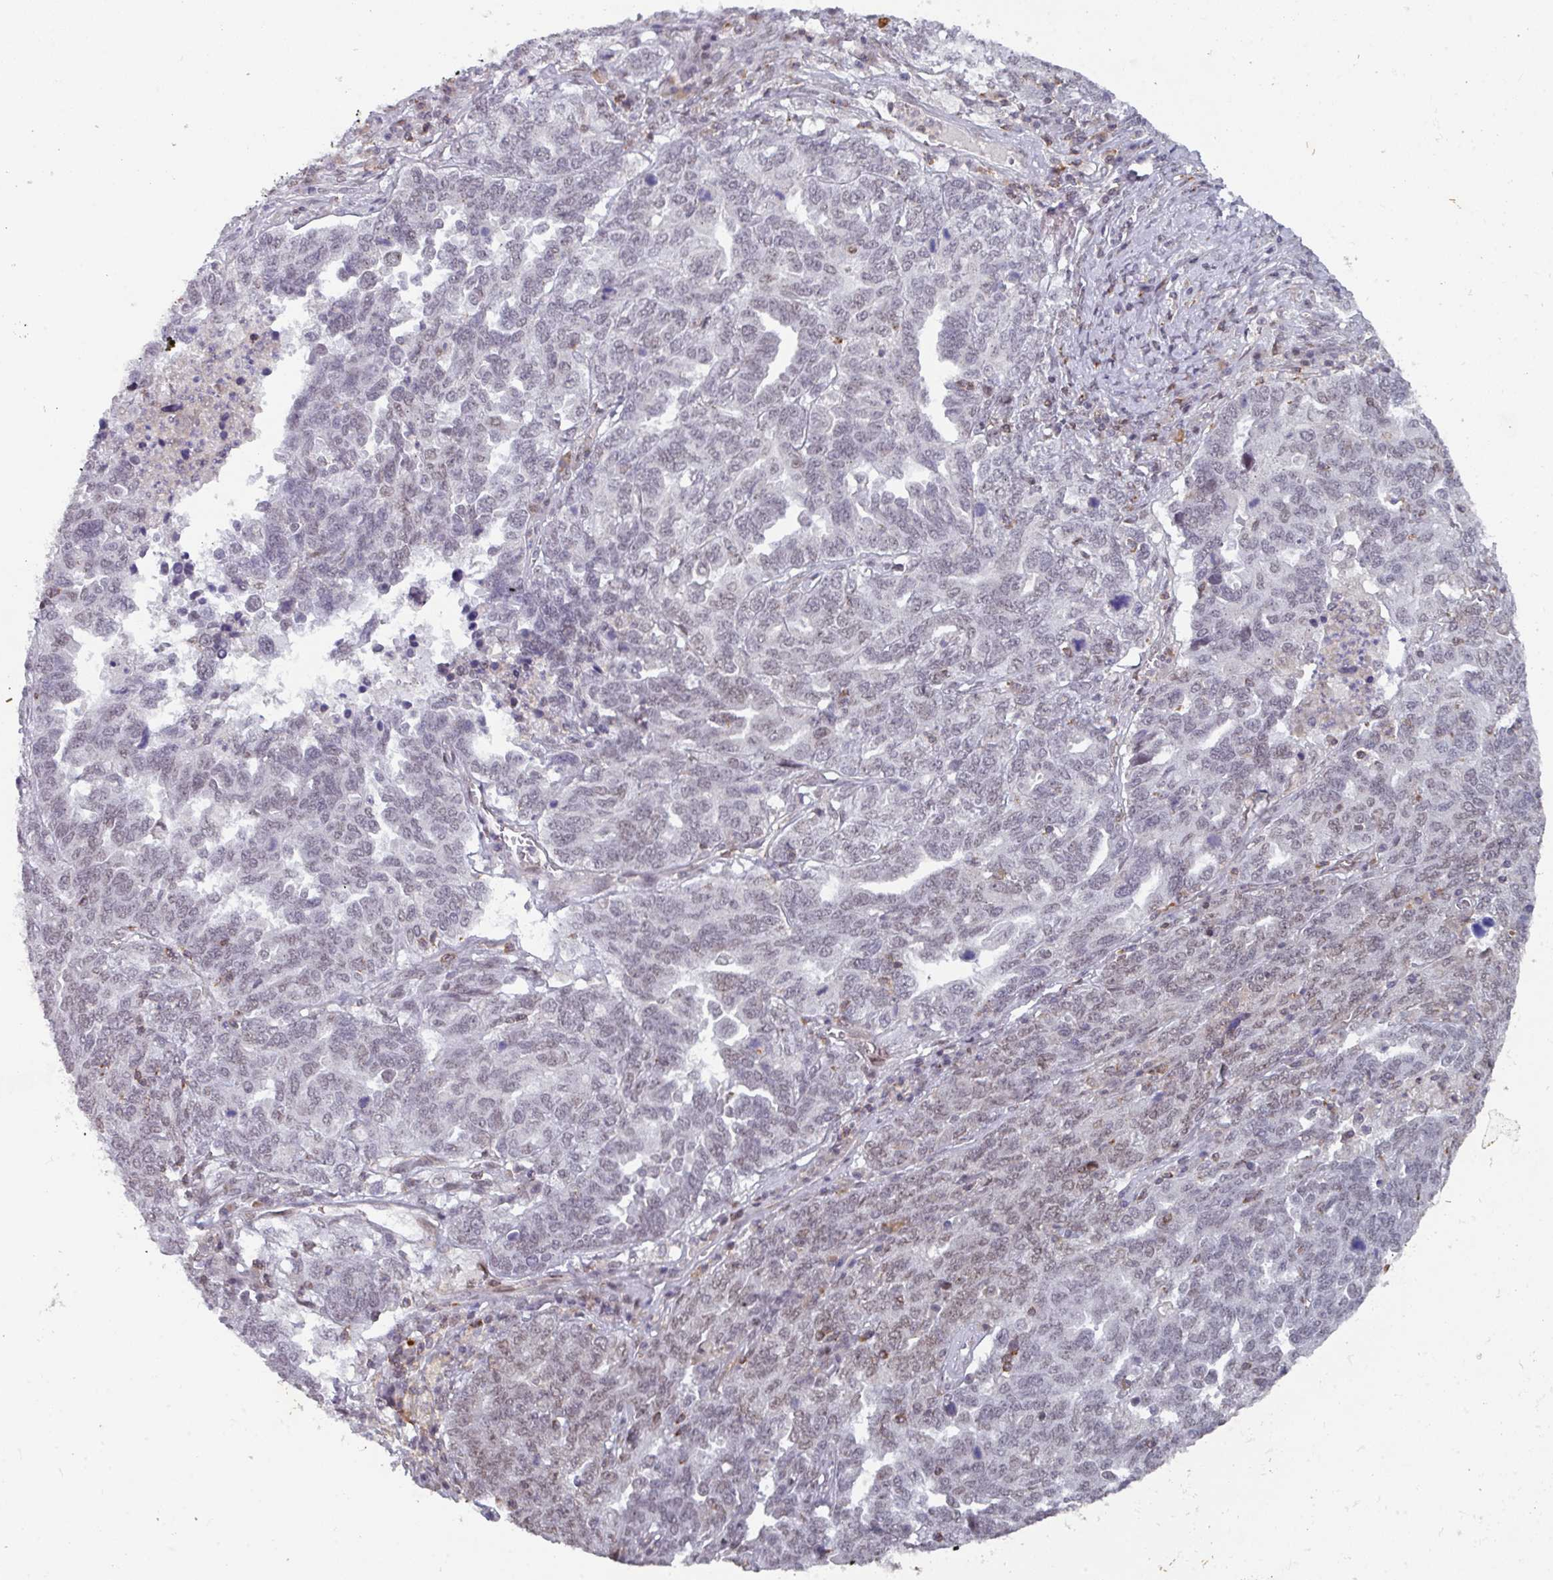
{"staining": {"intensity": "weak", "quantity": "<25%", "location": "nuclear"}, "tissue": "ovarian cancer", "cell_type": "Tumor cells", "image_type": "cancer", "snomed": [{"axis": "morphology", "description": "Carcinoma, endometroid"}, {"axis": "topography", "description": "Ovary"}], "caption": "This is an IHC micrograph of ovarian cancer. There is no staining in tumor cells.", "gene": "RASAL3", "patient": {"sex": "female", "age": 62}}